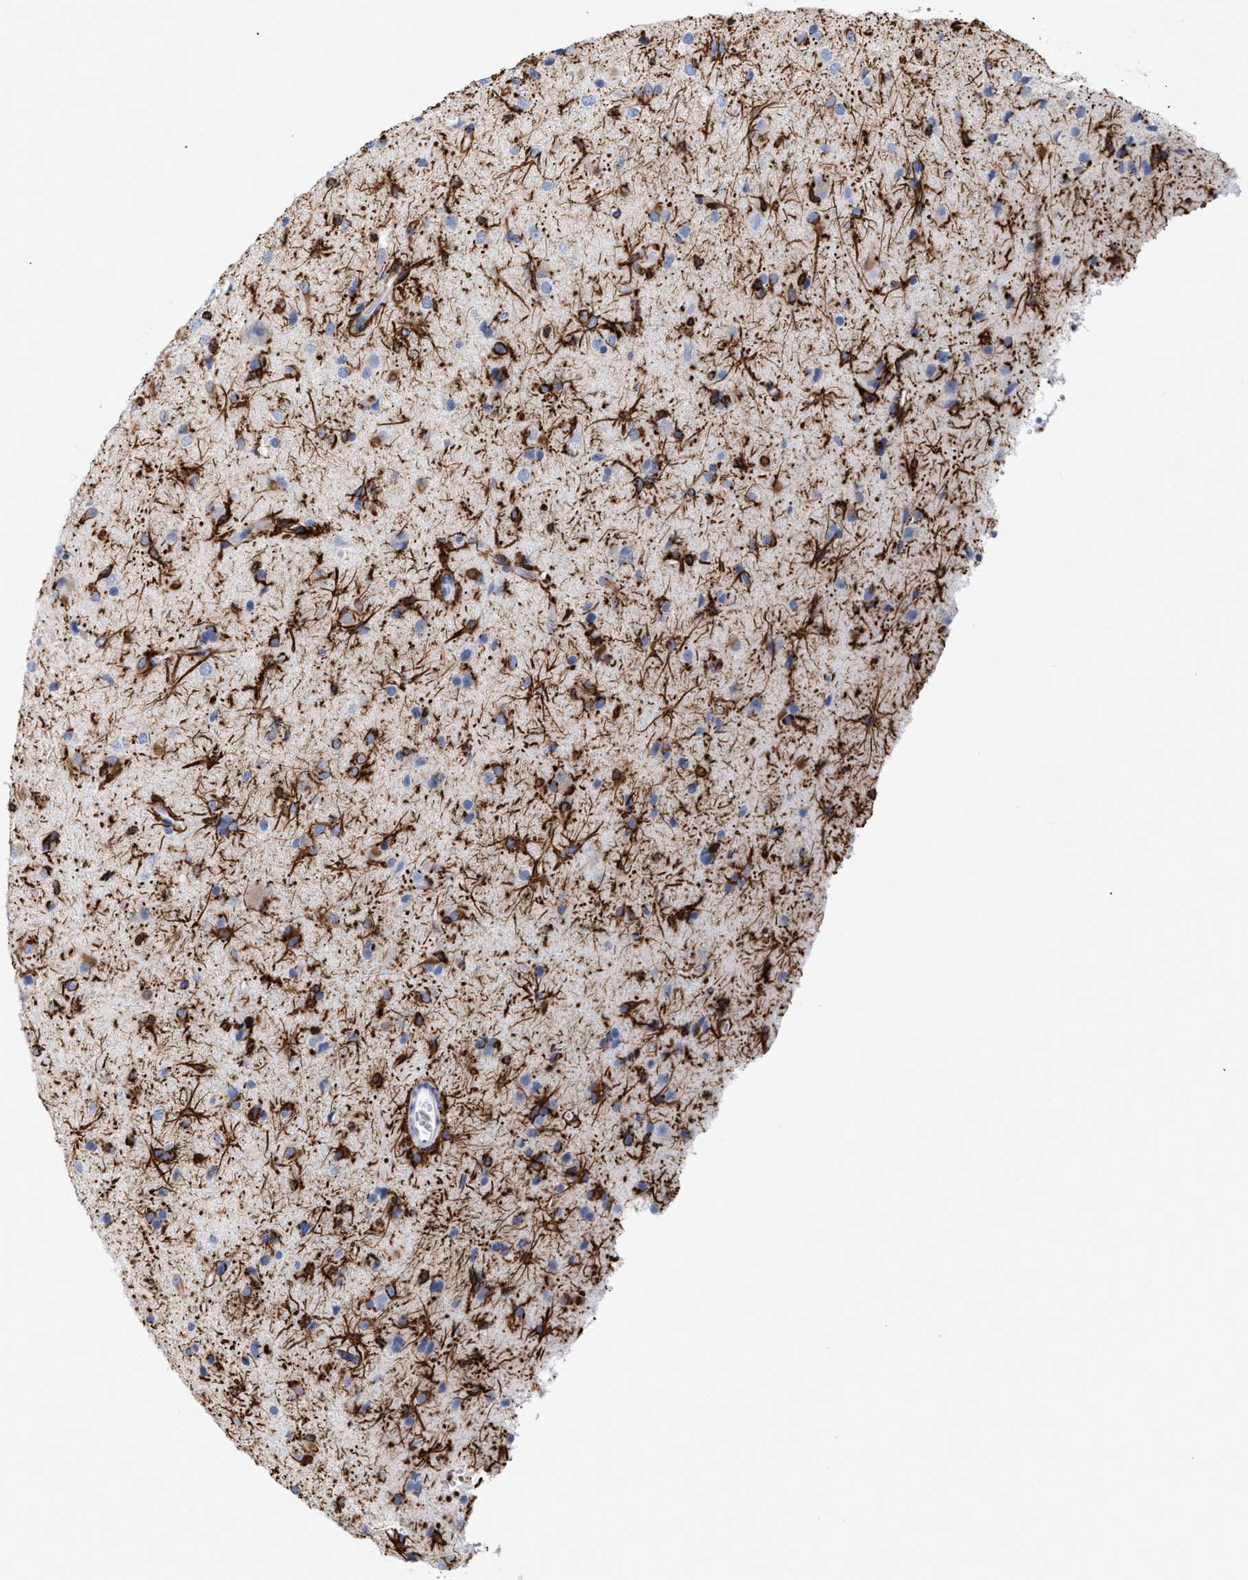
{"staining": {"intensity": "moderate", "quantity": "<25%", "location": "cytoplasmic/membranous"}, "tissue": "glioma", "cell_type": "Tumor cells", "image_type": "cancer", "snomed": [{"axis": "morphology", "description": "Glioma, malignant, Low grade"}, {"axis": "topography", "description": "Brain"}], "caption": "Immunohistochemistry (DAB (3,3'-diaminobenzidine)) staining of human malignant glioma (low-grade) exhibits moderate cytoplasmic/membranous protein positivity in about <25% of tumor cells. (DAB (3,3'-diaminobenzidine) = brown stain, brightfield microscopy at high magnification).", "gene": "HCLS1", "patient": {"sex": "male", "age": 65}}